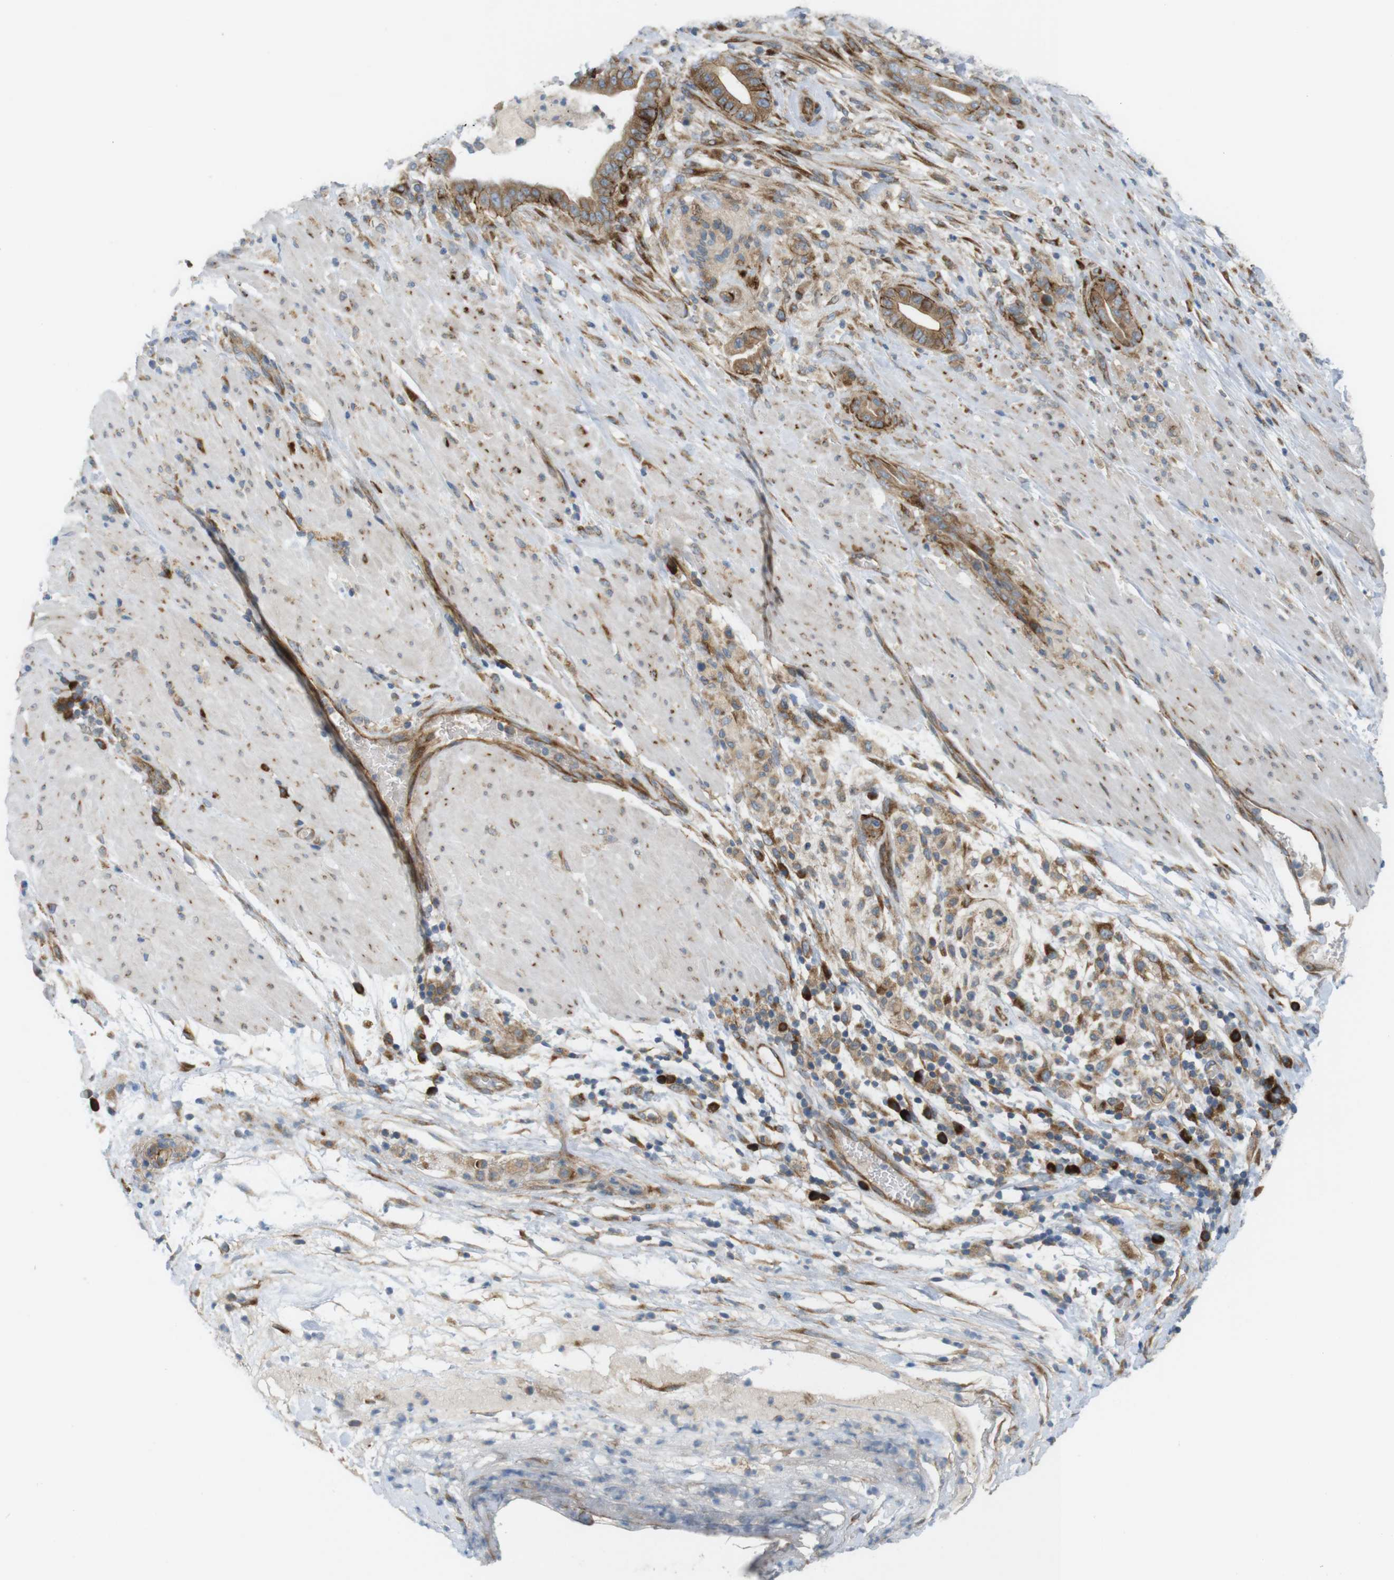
{"staining": {"intensity": "moderate", "quantity": ">75%", "location": "cytoplasmic/membranous"}, "tissue": "pancreatic cancer", "cell_type": "Tumor cells", "image_type": "cancer", "snomed": [{"axis": "morphology", "description": "Adenocarcinoma, NOS"}, {"axis": "topography", "description": "Pancreas"}], "caption": "This micrograph displays immunohistochemistry staining of human adenocarcinoma (pancreatic), with medium moderate cytoplasmic/membranous expression in about >75% of tumor cells.", "gene": "GJC3", "patient": {"sex": "male", "age": 63}}